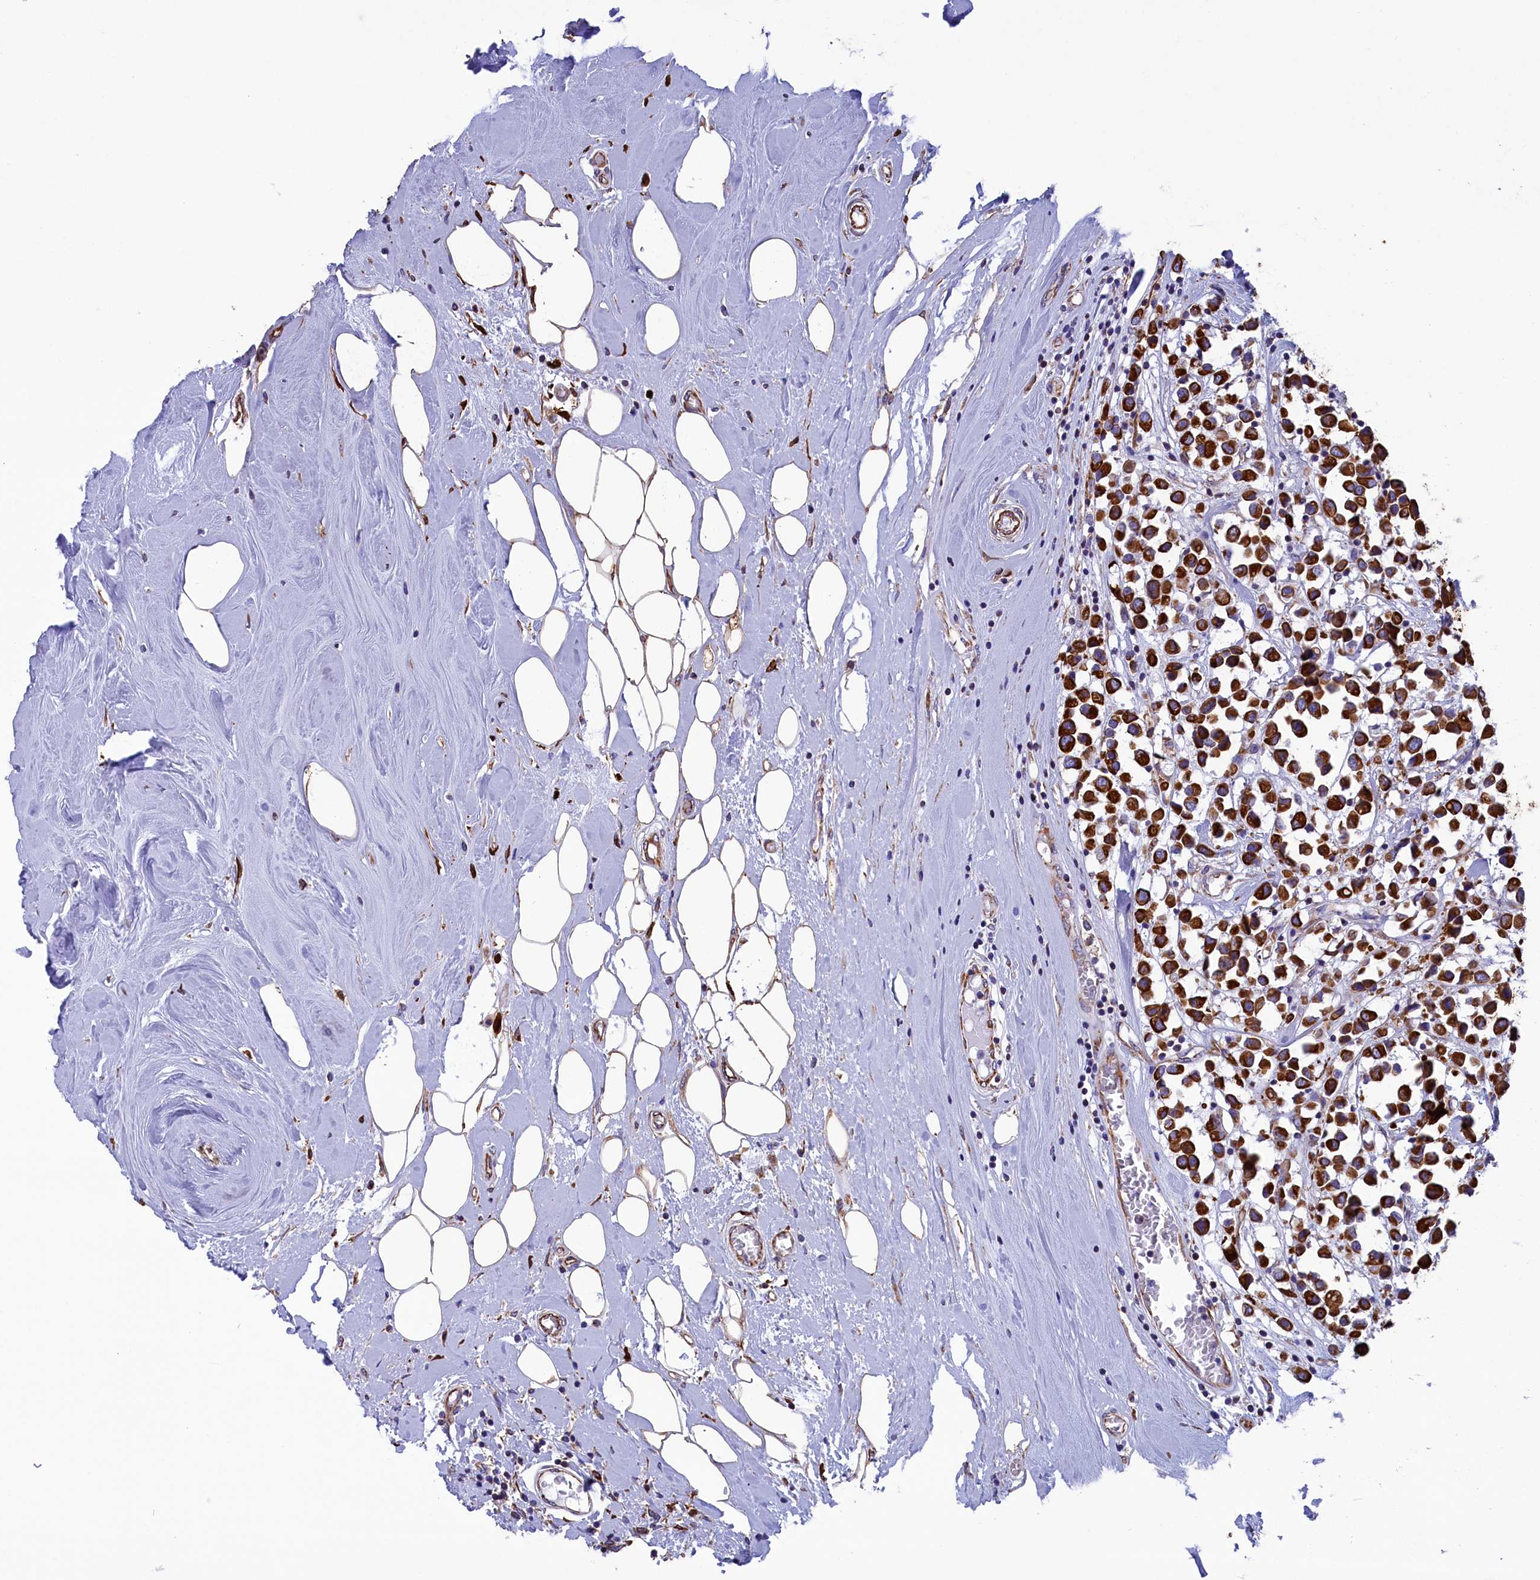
{"staining": {"intensity": "strong", "quantity": ">75%", "location": "cytoplasmic/membranous"}, "tissue": "breast cancer", "cell_type": "Tumor cells", "image_type": "cancer", "snomed": [{"axis": "morphology", "description": "Duct carcinoma"}, {"axis": "topography", "description": "Breast"}], "caption": "The micrograph demonstrates immunohistochemical staining of breast cancer. There is strong cytoplasmic/membranous positivity is present in approximately >75% of tumor cells. The staining is performed using DAB brown chromogen to label protein expression. The nuclei are counter-stained blue using hematoxylin.", "gene": "GATB", "patient": {"sex": "female", "age": 61}}